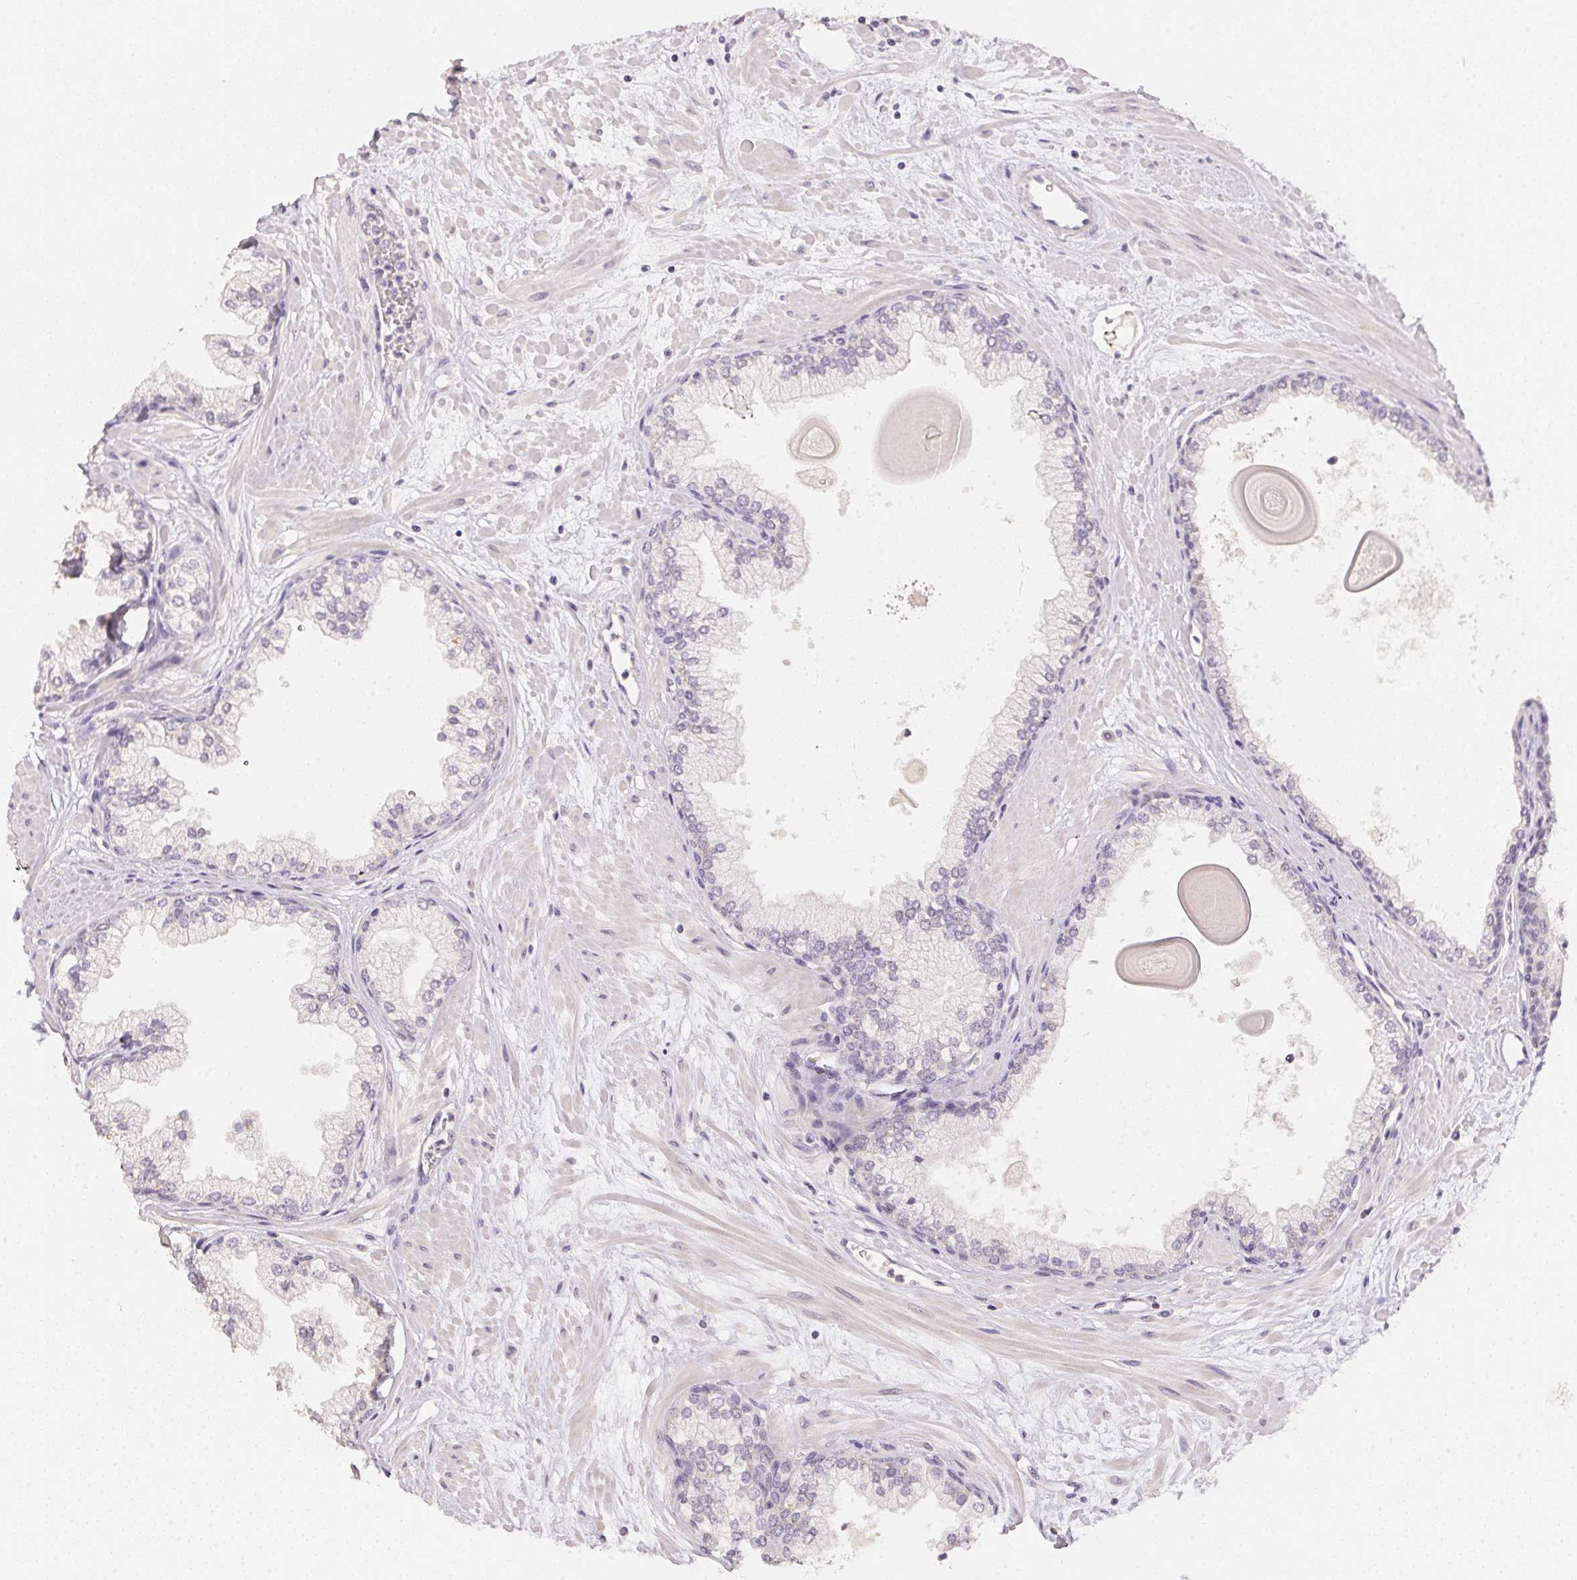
{"staining": {"intensity": "negative", "quantity": "none", "location": "none"}, "tissue": "prostate", "cell_type": "Glandular cells", "image_type": "normal", "snomed": [{"axis": "morphology", "description": "Normal tissue, NOS"}, {"axis": "topography", "description": "Prostate"}, {"axis": "topography", "description": "Peripheral nerve tissue"}], "caption": "This is an IHC image of normal prostate. There is no positivity in glandular cells.", "gene": "POLR3G", "patient": {"sex": "male", "age": 61}}